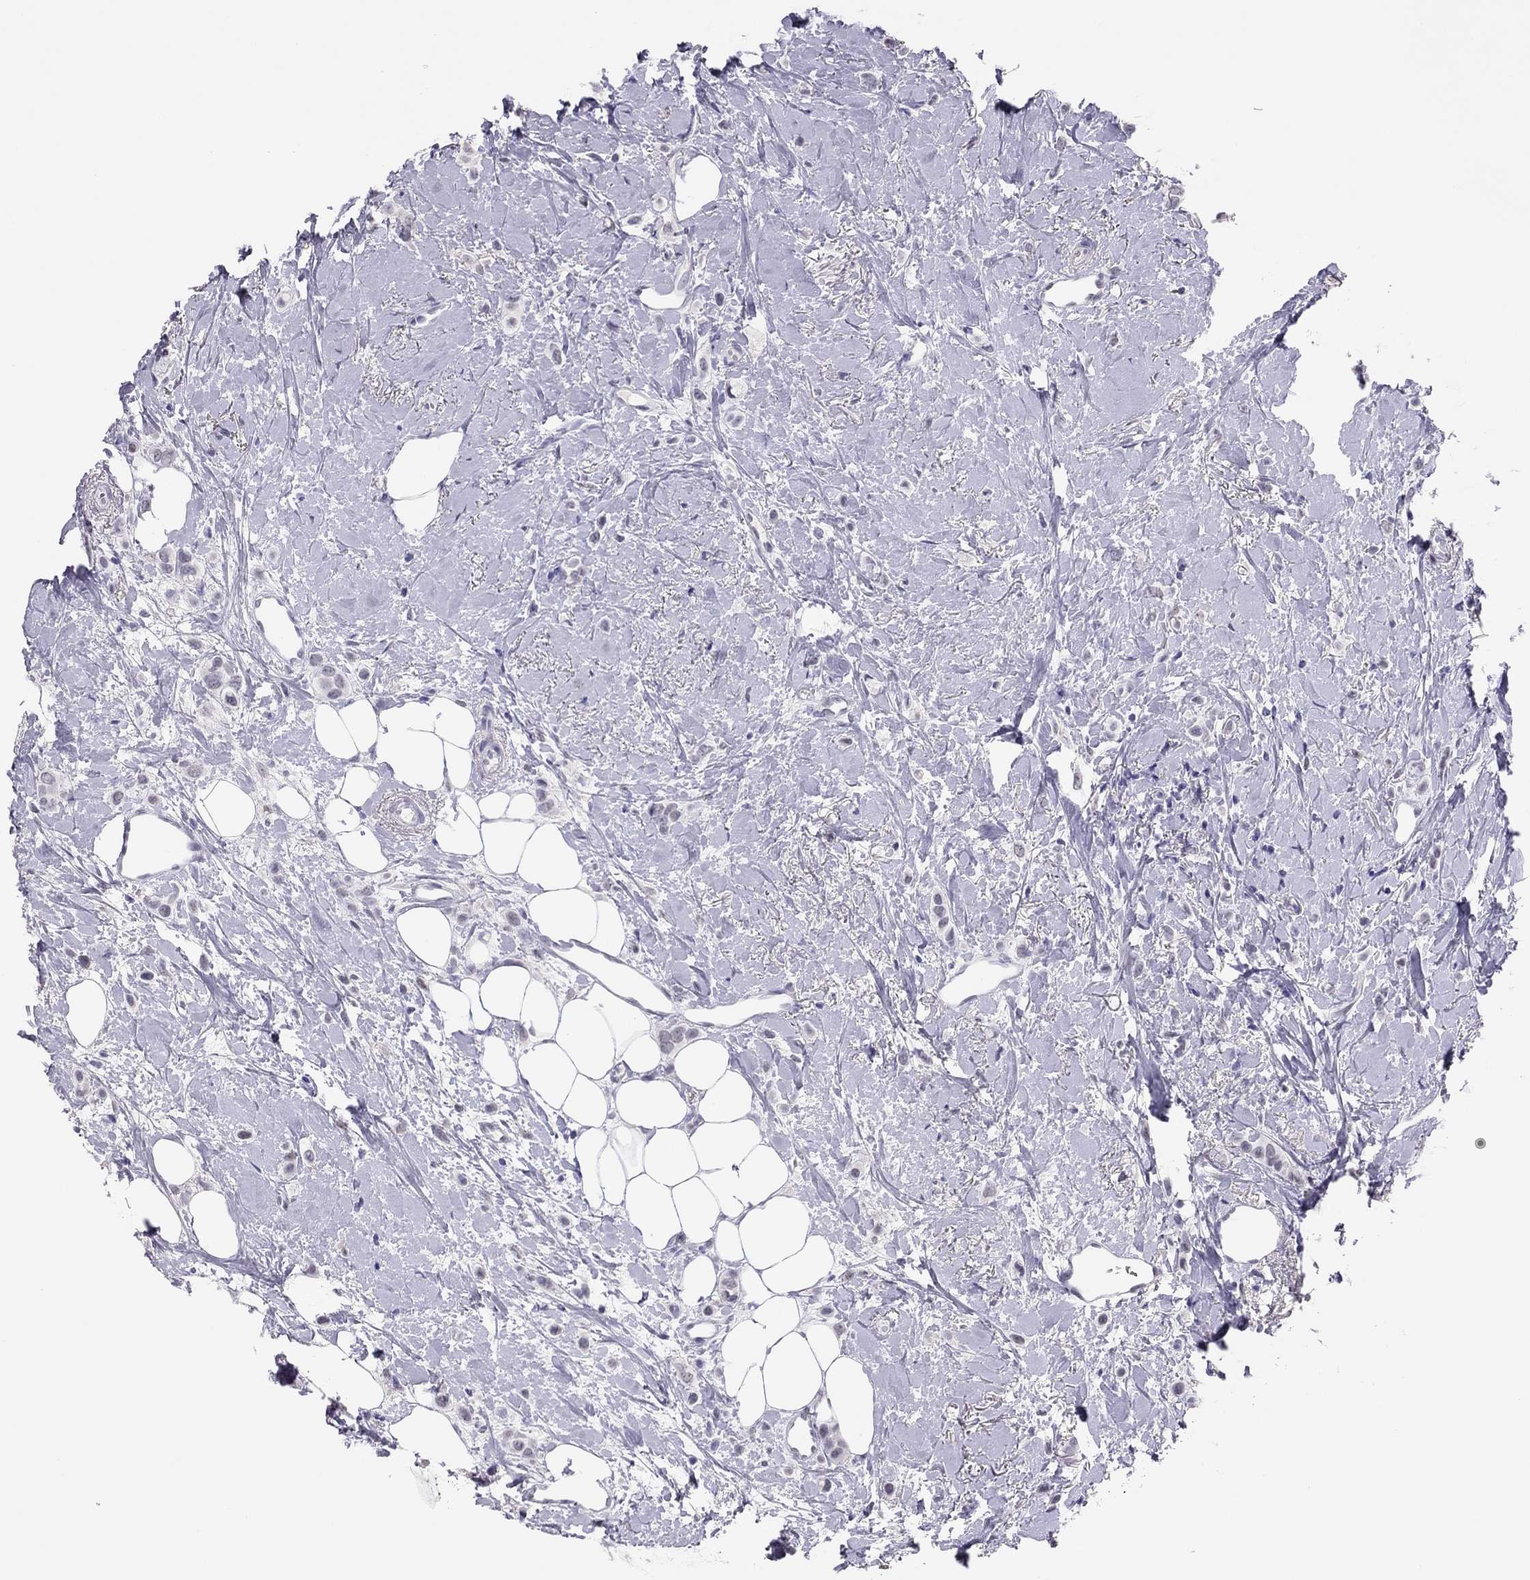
{"staining": {"intensity": "negative", "quantity": "none", "location": "none"}, "tissue": "breast cancer", "cell_type": "Tumor cells", "image_type": "cancer", "snomed": [{"axis": "morphology", "description": "Lobular carcinoma"}, {"axis": "topography", "description": "Breast"}], "caption": "Tumor cells show no significant protein positivity in breast cancer.", "gene": "PHOX2A", "patient": {"sex": "female", "age": 66}}